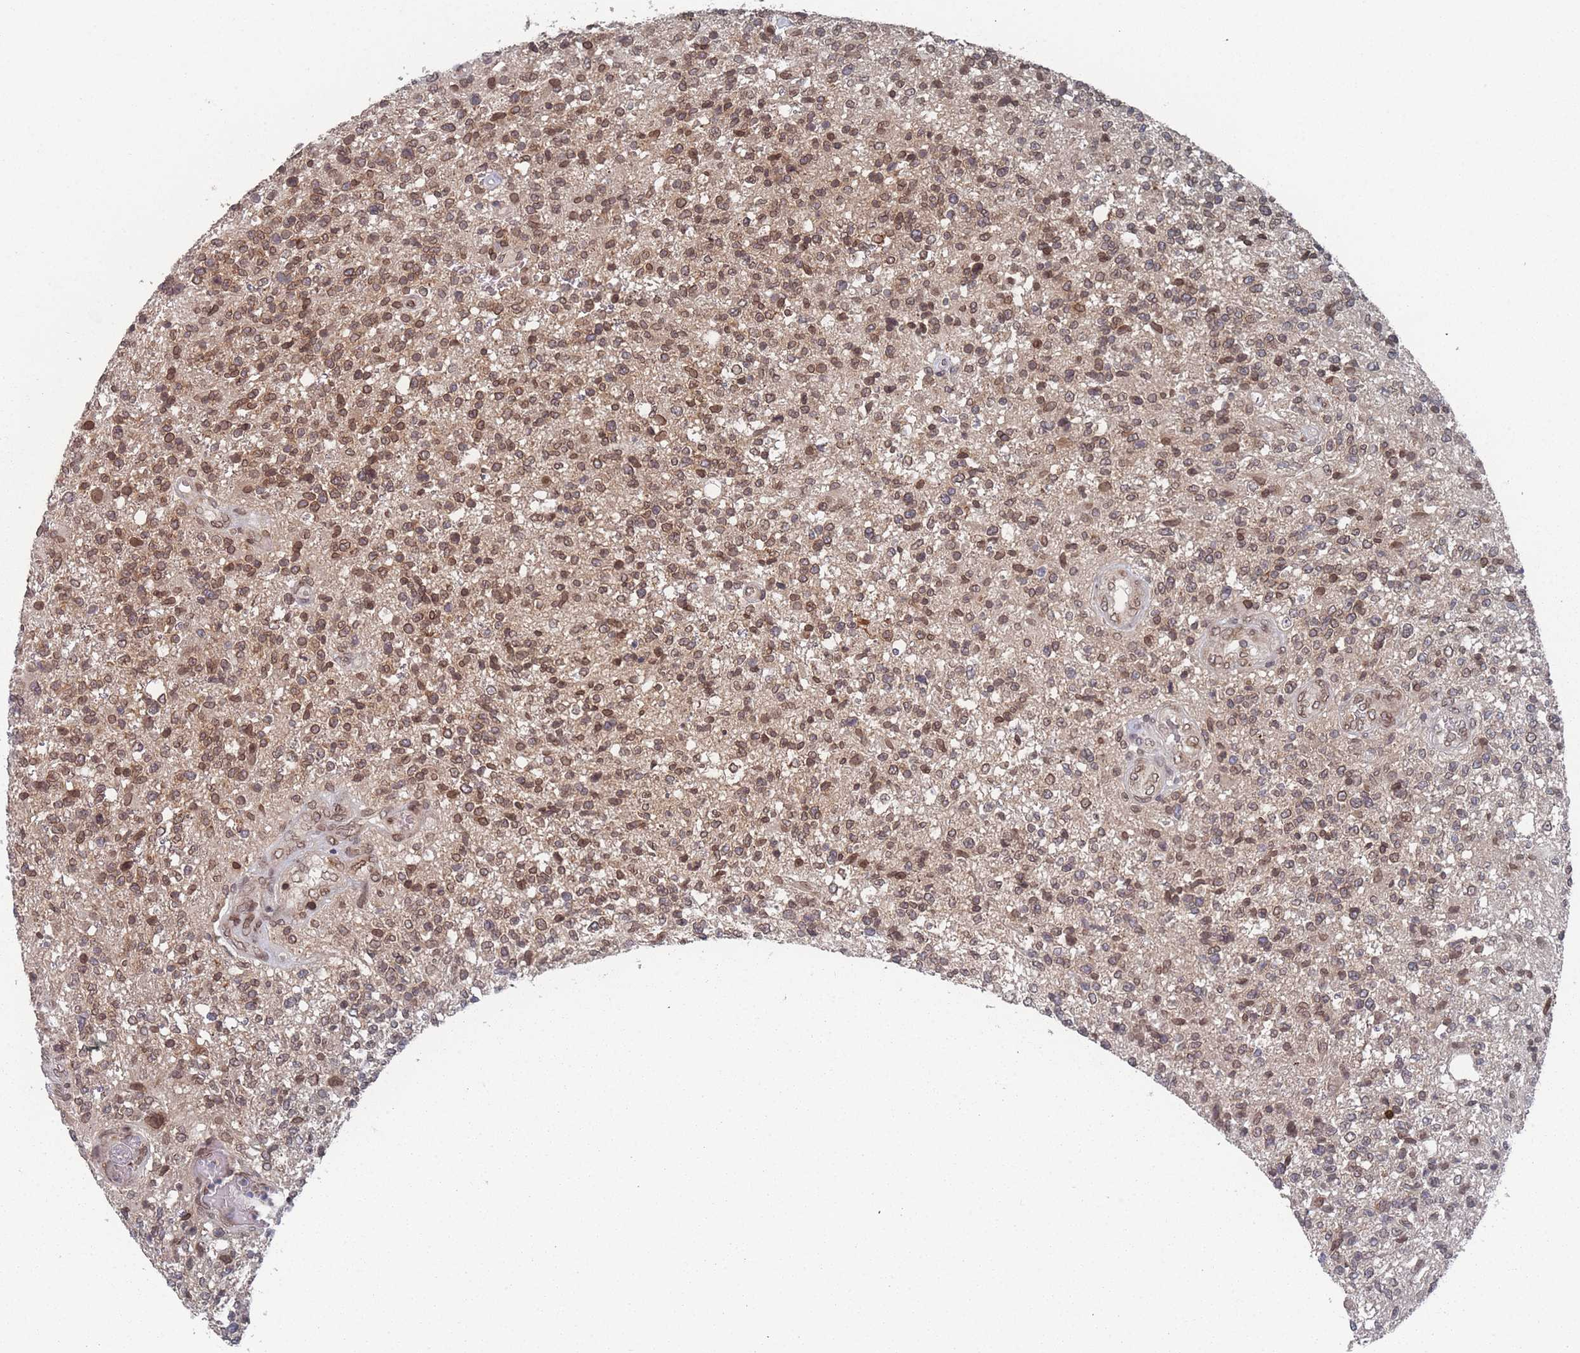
{"staining": {"intensity": "moderate", "quantity": ">75%", "location": "cytoplasmic/membranous,nuclear"}, "tissue": "glioma", "cell_type": "Tumor cells", "image_type": "cancer", "snomed": [{"axis": "morphology", "description": "Glioma, malignant, High grade"}, {"axis": "topography", "description": "Brain"}], "caption": "IHC of human glioma reveals medium levels of moderate cytoplasmic/membranous and nuclear expression in approximately >75% of tumor cells.", "gene": "TBC1D25", "patient": {"sex": "male", "age": 56}}